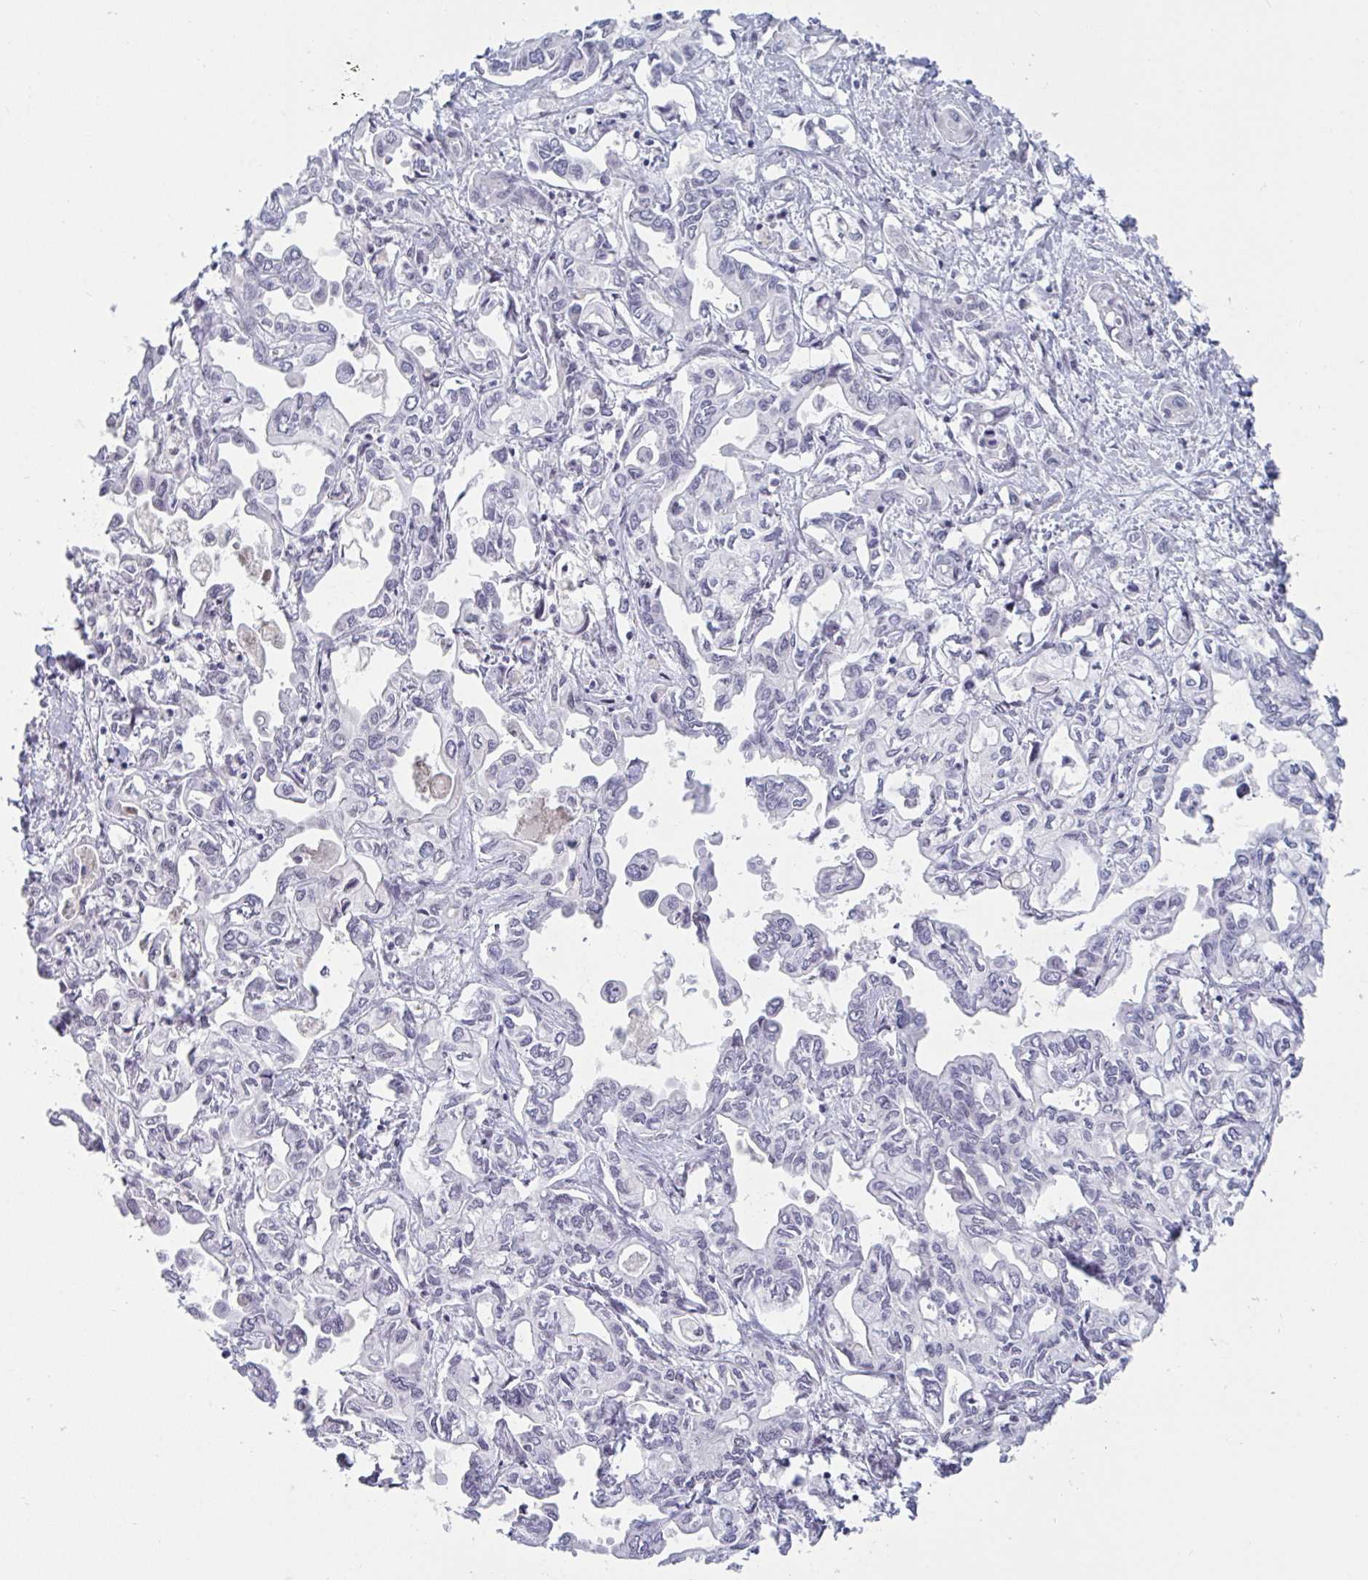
{"staining": {"intensity": "negative", "quantity": "none", "location": "none"}, "tissue": "liver cancer", "cell_type": "Tumor cells", "image_type": "cancer", "snomed": [{"axis": "morphology", "description": "Cholangiocarcinoma"}, {"axis": "topography", "description": "Liver"}], "caption": "IHC image of neoplastic tissue: human liver cancer stained with DAB demonstrates no significant protein positivity in tumor cells.", "gene": "PRR14", "patient": {"sex": "female", "age": 64}}